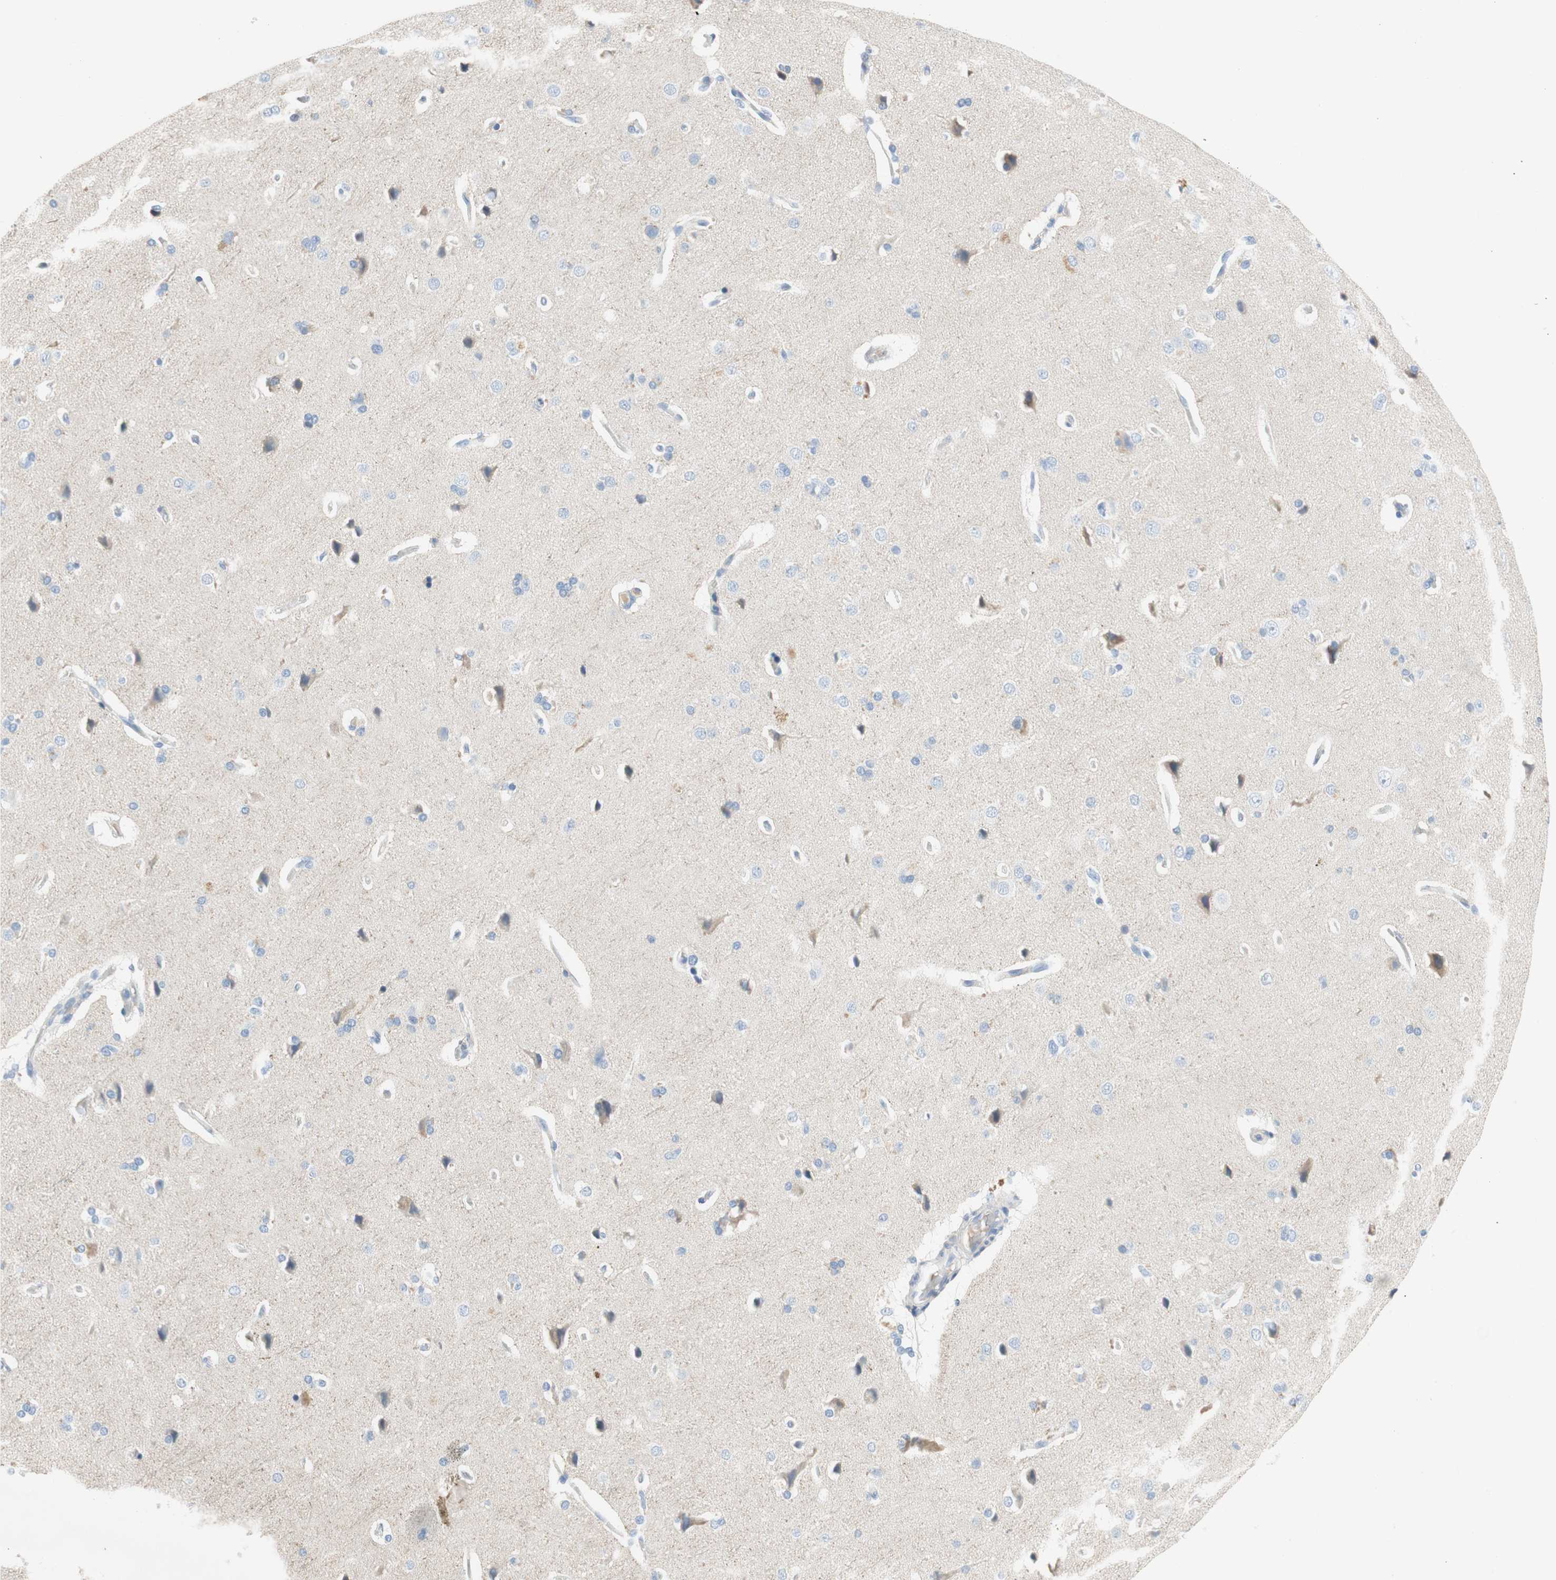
{"staining": {"intensity": "negative", "quantity": "none", "location": "none"}, "tissue": "cerebral cortex", "cell_type": "Endothelial cells", "image_type": "normal", "snomed": [{"axis": "morphology", "description": "Normal tissue, NOS"}, {"axis": "topography", "description": "Cerebral cortex"}], "caption": "A histopathology image of human cerebral cortex is negative for staining in endothelial cells. Brightfield microscopy of immunohistochemistry stained with DAB (brown) and hematoxylin (blue), captured at high magnification.", "gene": "CCM2L", "patient": {"sex": "male", "age": 62}}